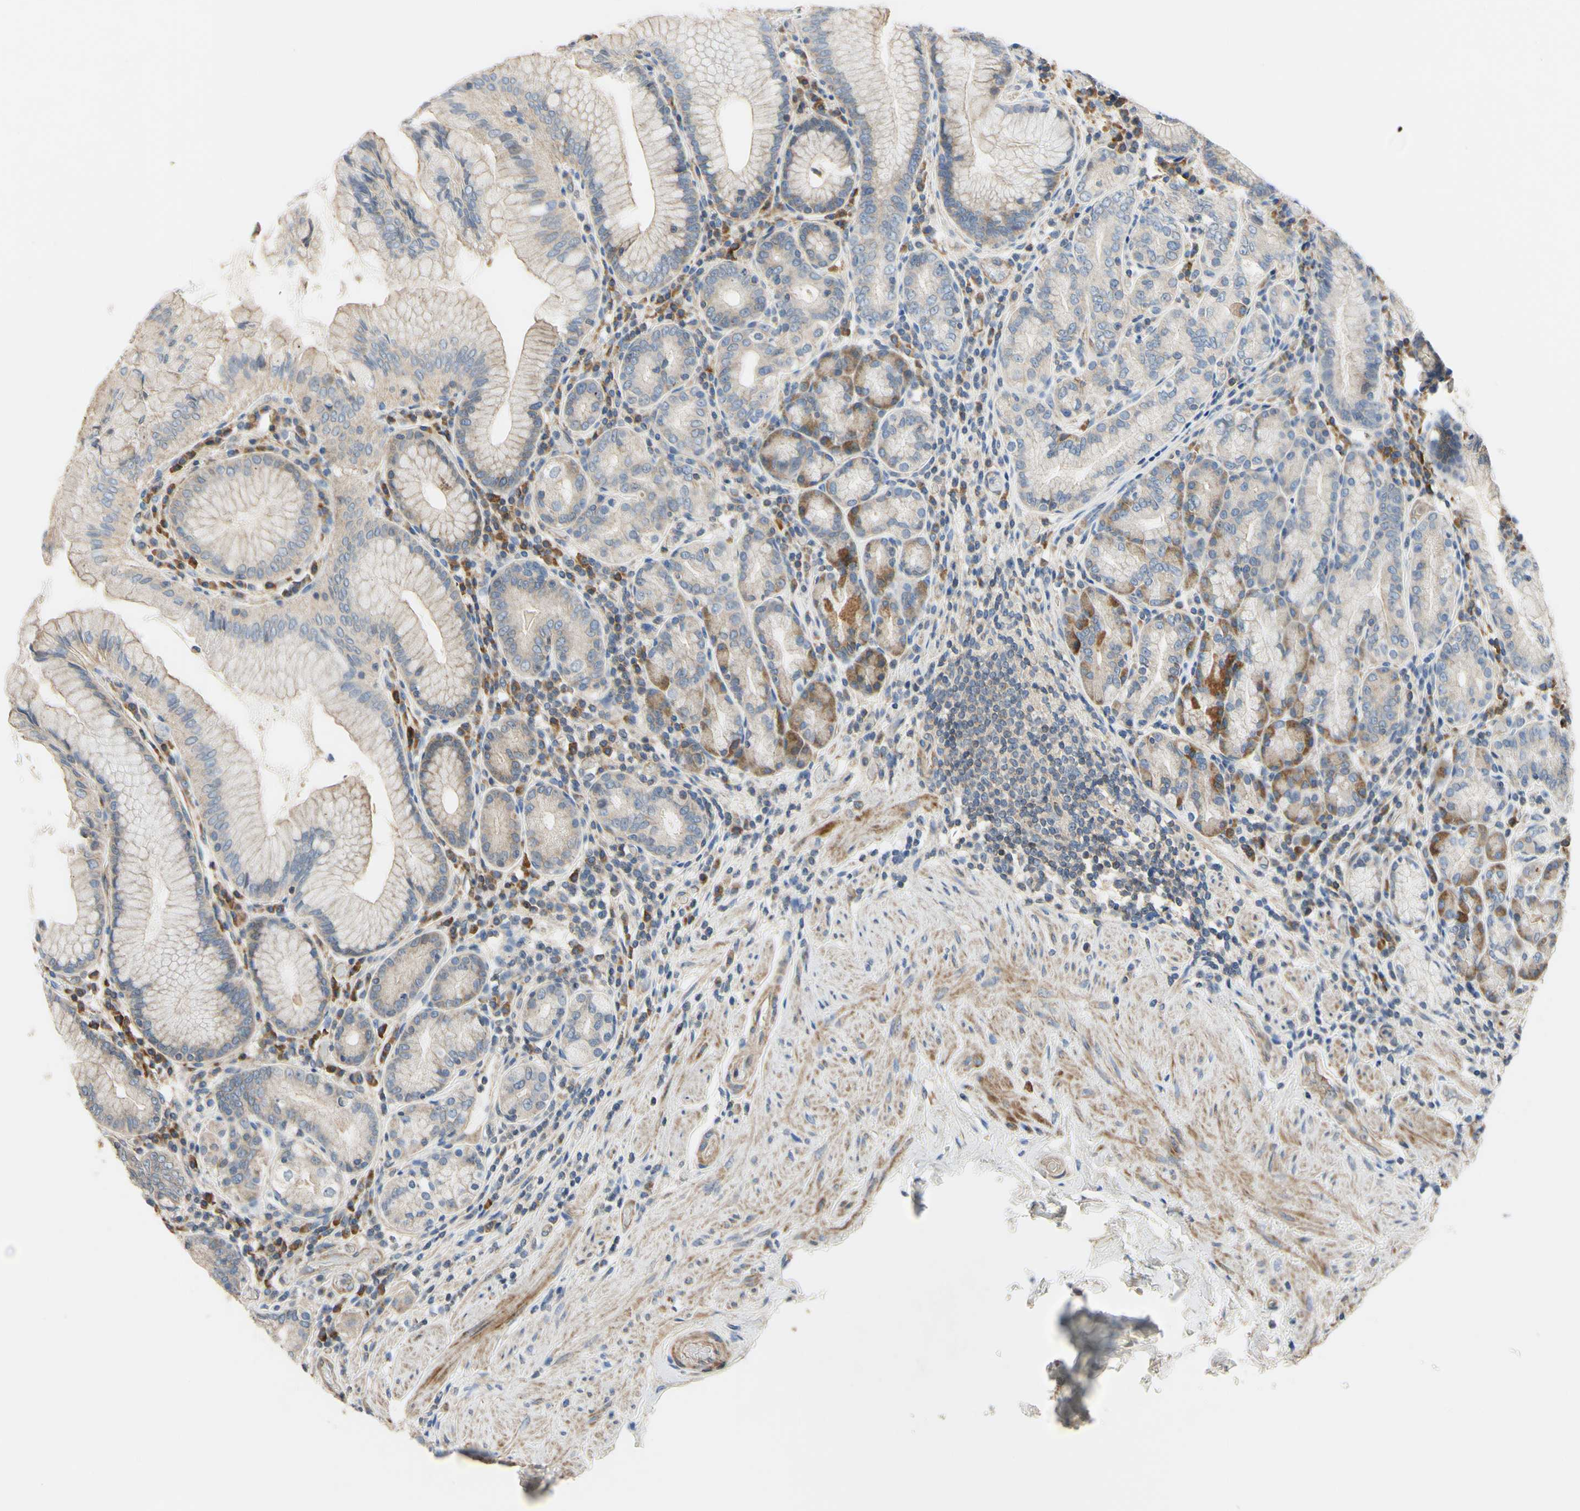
{"staining": {"intensity": "moderate", "quantity": "25%-75%", "location": "cytoplasmic/membranous"}, "tissue": "stomach", "cell_type": "Glandular cells", "image_type": "normal", "snomed": [{"axis": "morphology", "description": "Normal tissue, NOS"}, {"axis": "topography", "description": "Stomach, lower"}], "caption": "Benign stomach shows moderate cytoplasmic/membranous staining in about 25%-75% of glandular cells, visualized by immunohistochemistry.", "gene": "BECN1", "patient": {"sex": "female", "age": 76}}